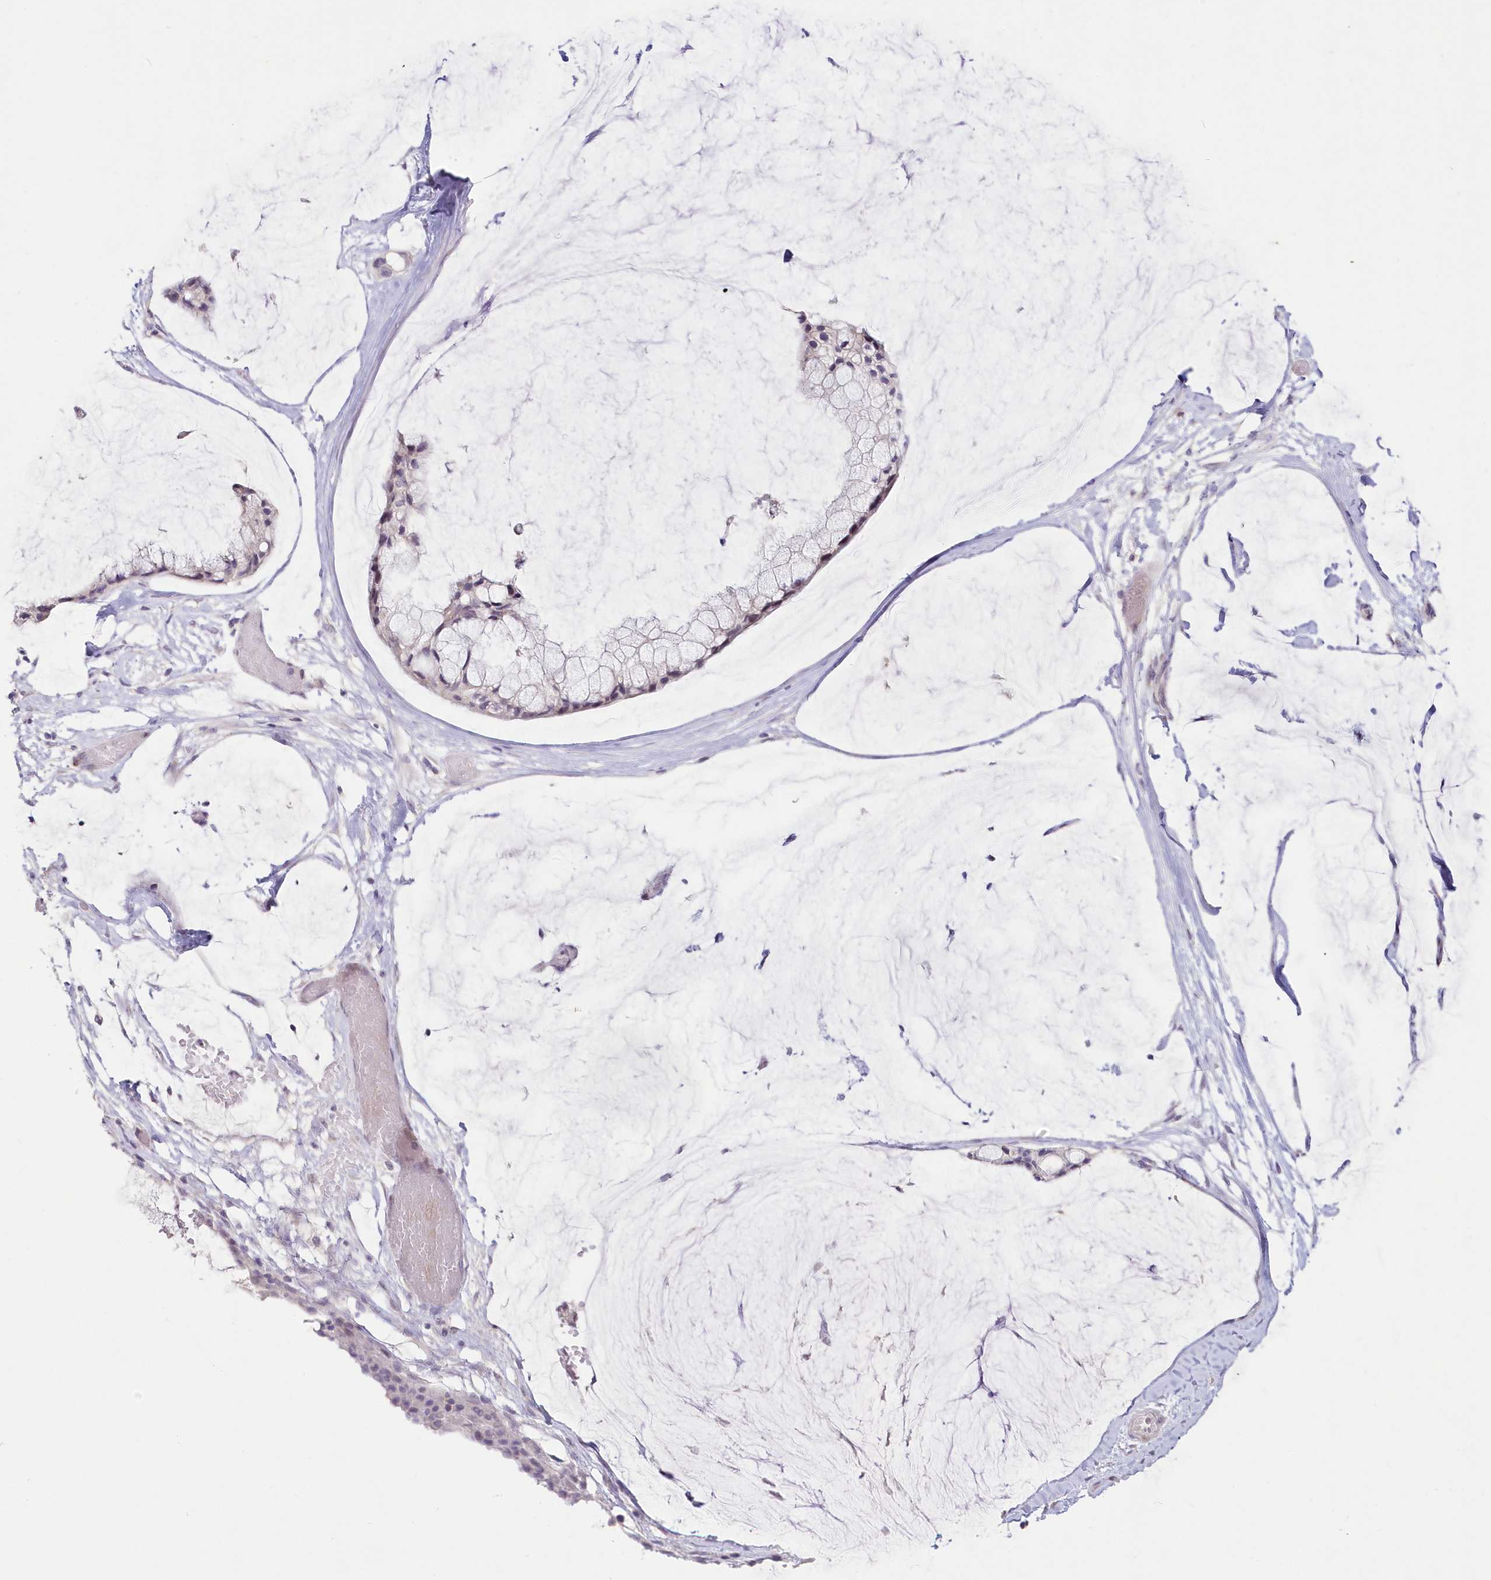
{"staining": {"intensity": "moderate", "quantity": "<25%", "location": "nuclear"}, "tissue": "ovarian cancer", "cell_type": "Tumor cells", "image_type": "cancer", "snomed": [{"axis": "morphology", "description": "Cystadenocarcinoma, mucinous, NOS"}, {"axis": "topography", "description": "Ovary"}], "caption": "A brown stain highlights moderate nuclear positivity of a protein in ovarian cancer tumor cells.", "gene": "SNED1", "patient": {"sex": "female", "age": 39}}